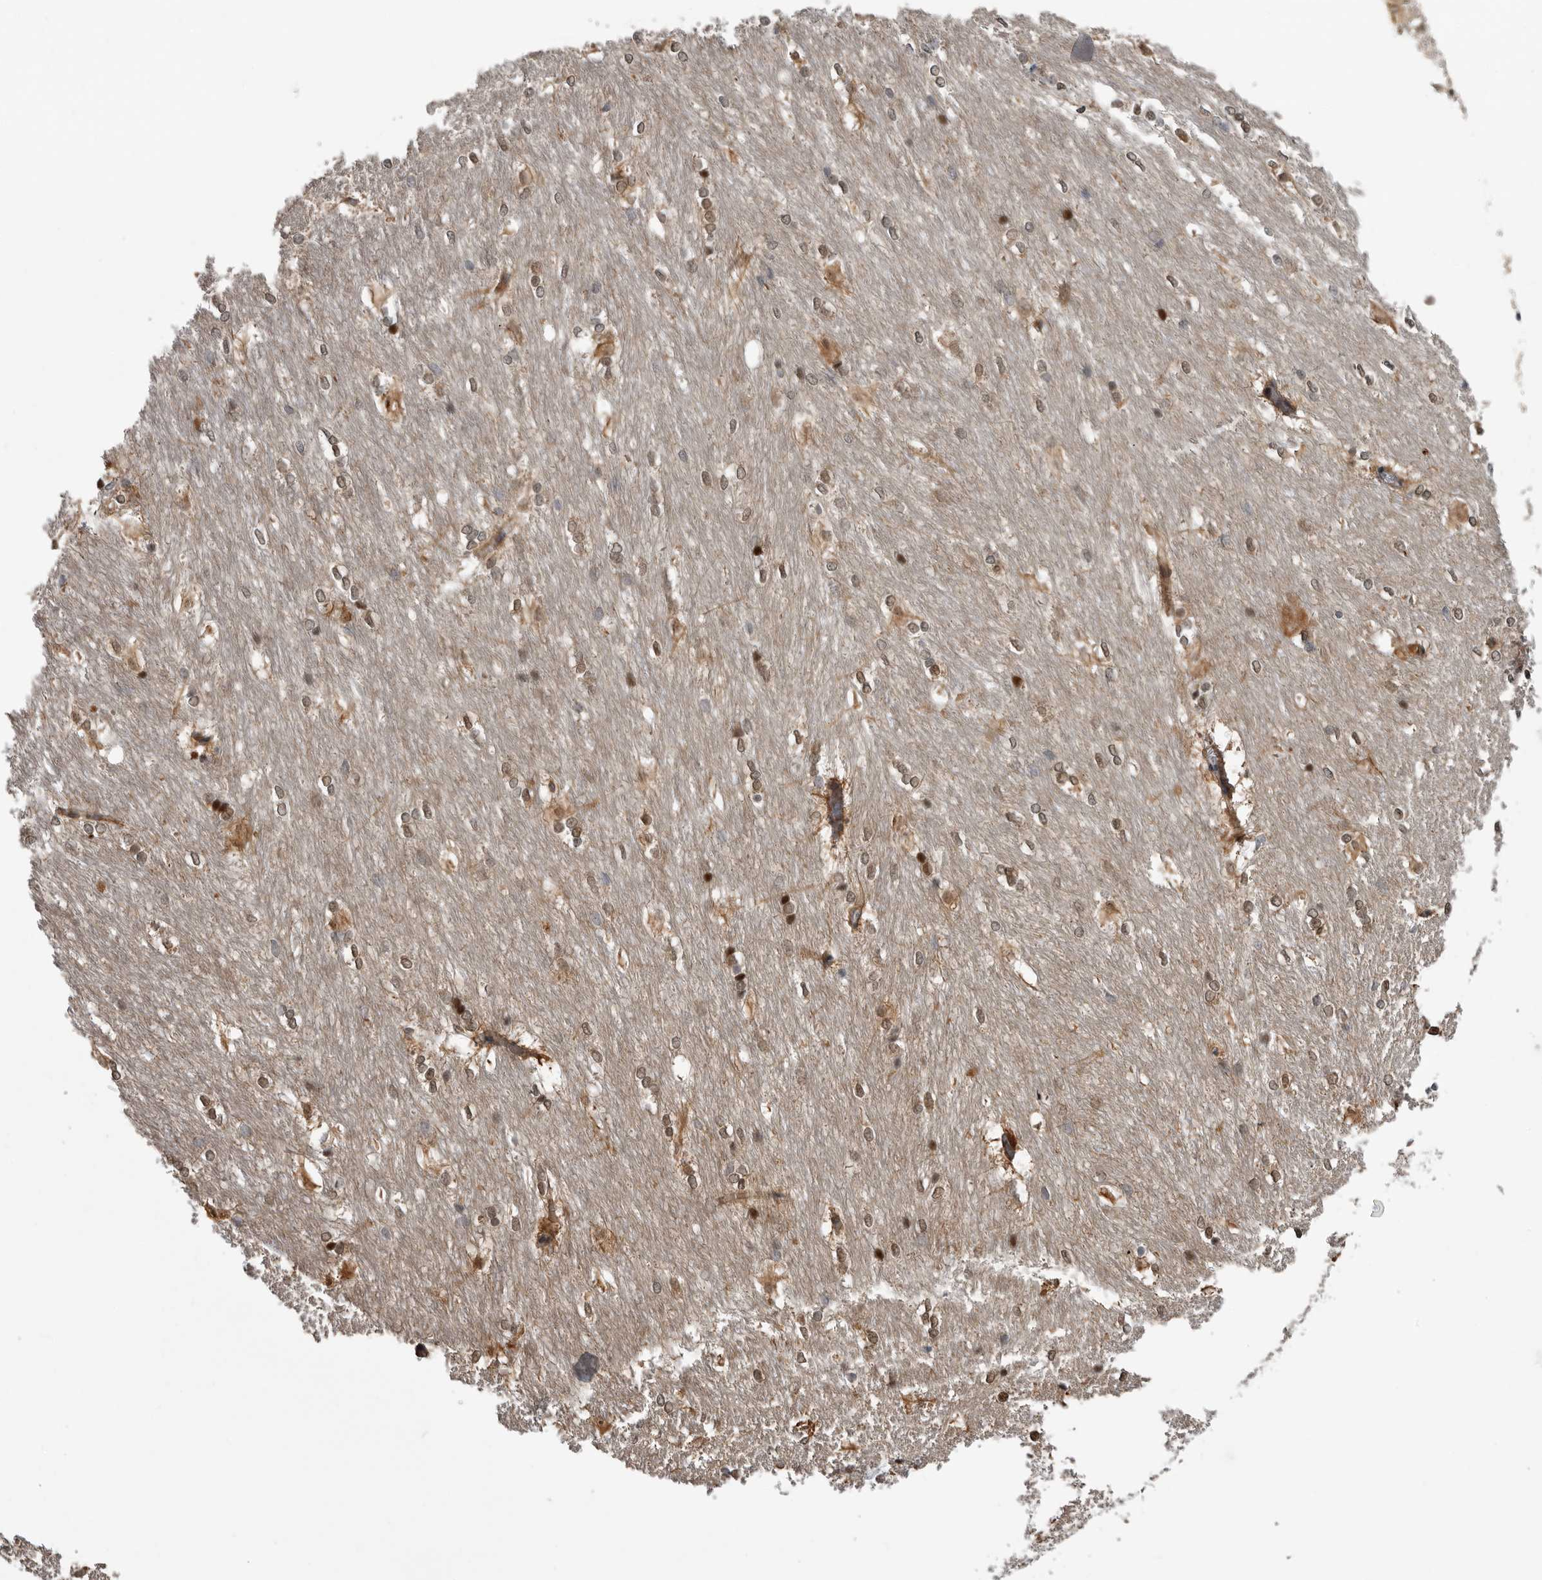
{"staining": {"intensity": "moderate", "quantity": ">75%", "location": "cytoplasmic/membranous,nuclear"}, "tissue": "caudate", "cell_type": "Glial cells", "image_type": "normal", "snomed": [{"axis": "morphology", "description": "Normal tissue, NOS"}, {"axis": "topography", "description": "Lateral ventricle wall"}], "caption": "Immunohistochemistry of benign human caudate displays medium levels of moderate cytoplasmic/membranous,nuclear staining in approximately >75% of glial cells. (DAB (3,3'-diaminobenzidine) IHC with brightfield microscopy, high magnification).", "gene": "RAB3GAP2", "patient": {"sex": "female", "age": 19}}